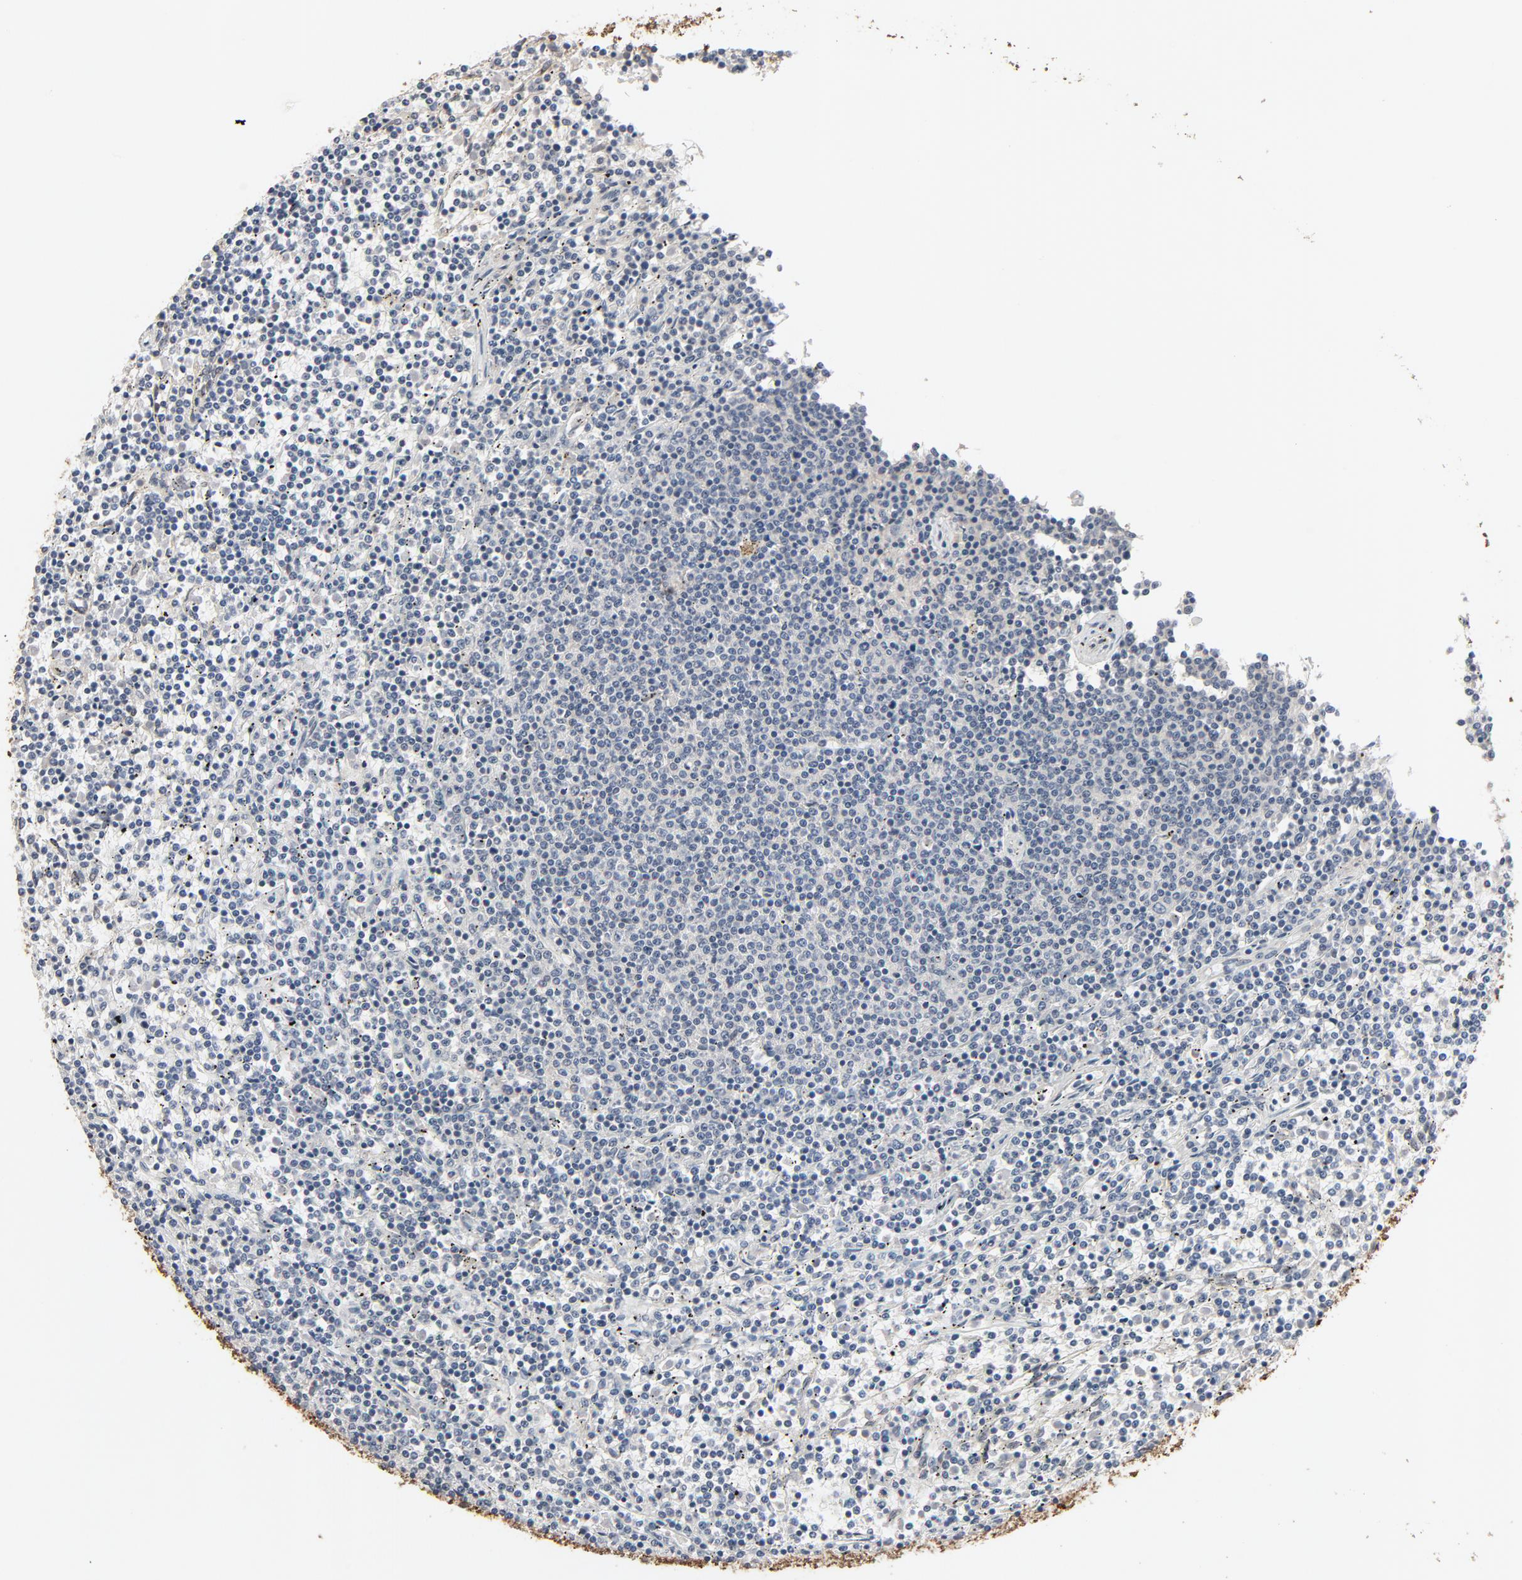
{"staining": {"intensity": "negative", "quantity": "none", "location": "none"}, "tissue": "lymphoma", "cell_type": "Tumor cells", "image_type": "cancer", "snomed": [{"axis": "morphology", "description": "Malignant lymphoma, non-Hodgkin's type, Low grade"}, {"axis": "topography", "description": "Spleen"}], "caption": "There is no significant expression in tumor cells of lymphoma.", "gene": "MT3", "patient": {"sex": "female", "age": 50}}